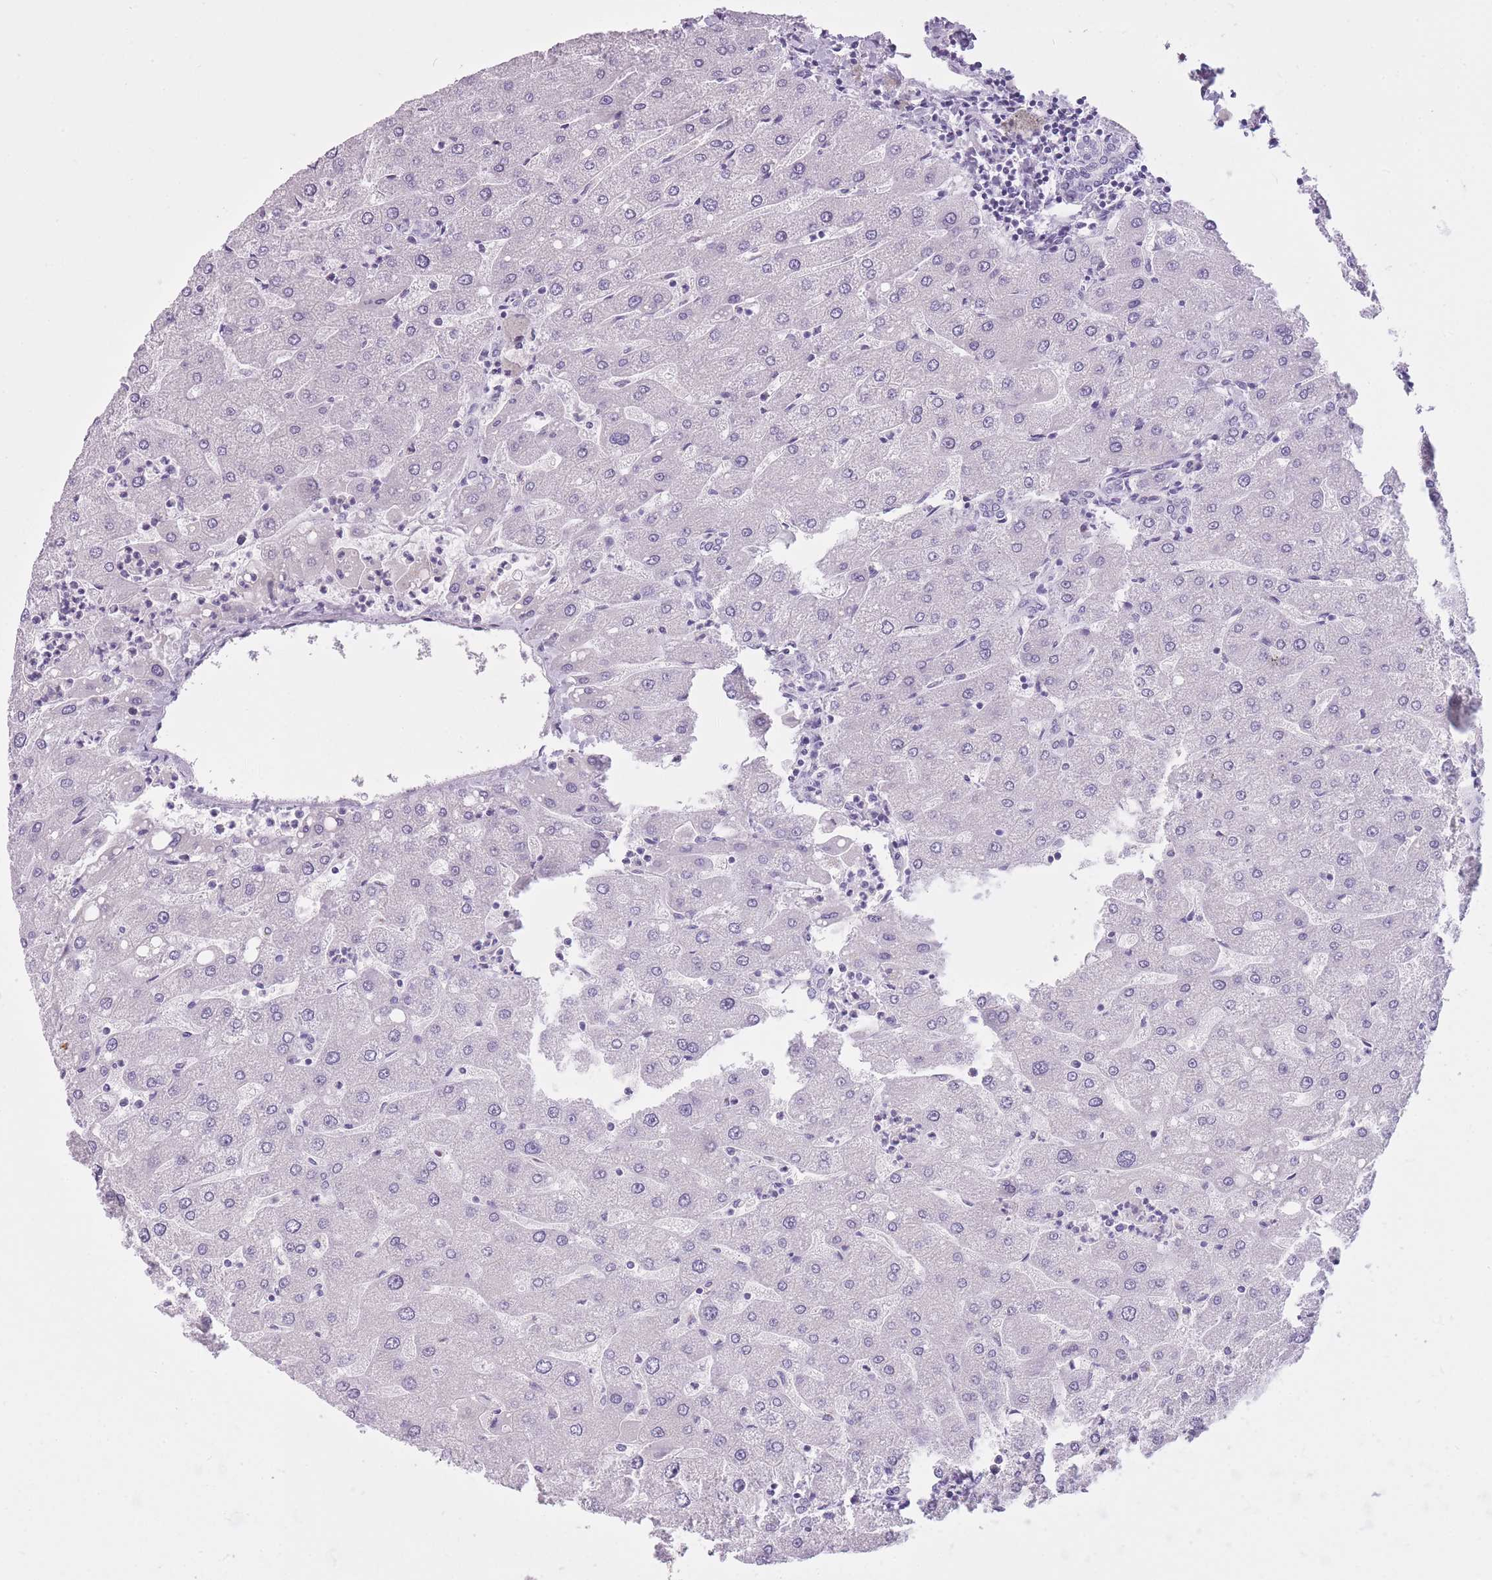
{"staining": {"intensity": "negative", "quantity": "none", "location": "none"}, "tissue": "liver", "cell_type": "Cholangiocytes", "image_type": "normal", "snomed": [{"axis": "morphology", "description": "Normal tissue, NOS"}, {"axis": "topography", "description": "Liver"}], "caption": "DAB (3,3'-diaminobenzidine) immunohistochemical staining of normal human liver reveals no significant staining in cholangiocytes.", "gene": "GOLGA6A", "patient": {"sex": "male", "age": 67}}